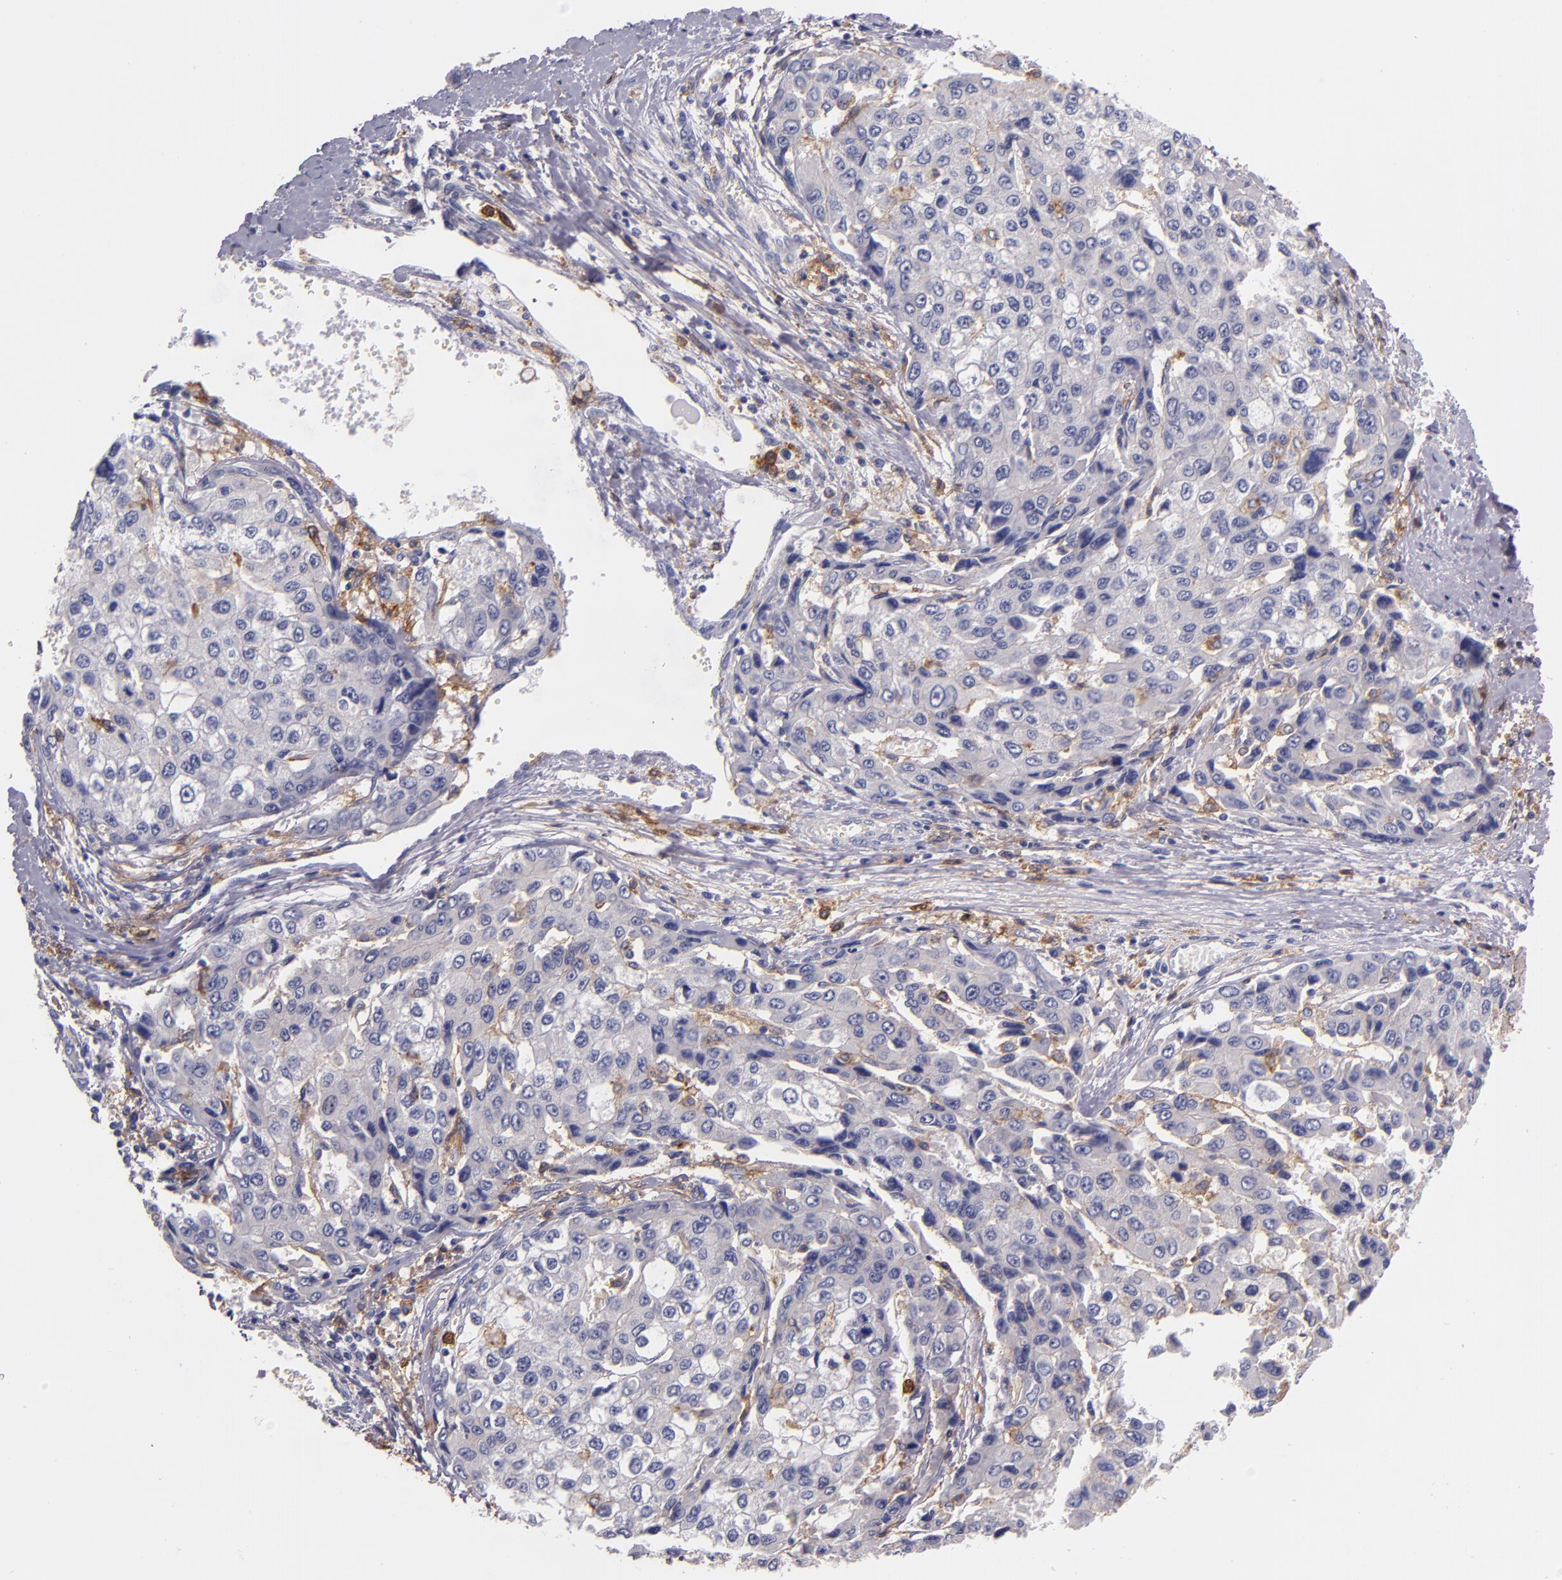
{"staining": {"intensity": "negative", "quantity": "none", "location": "none"}, "tissue": "liver cancer", "cell_type": "Tumor cells", "image_type": "cancer", "snomed": [{"axis": "morphology", "description": "Carcinoma, Hepatocellular, NOS"}, {"axis": "topography", "description": "Liver"}], "caption": "Tumor cells show no significant protein expression in liver cancer (hepatocellular carcinoma). (DAB immunohistochemistry visualized using brightfield microscopy, high magnification).", "gene": "C5AR1", "patient": {"sex": "female", "age": 66}}